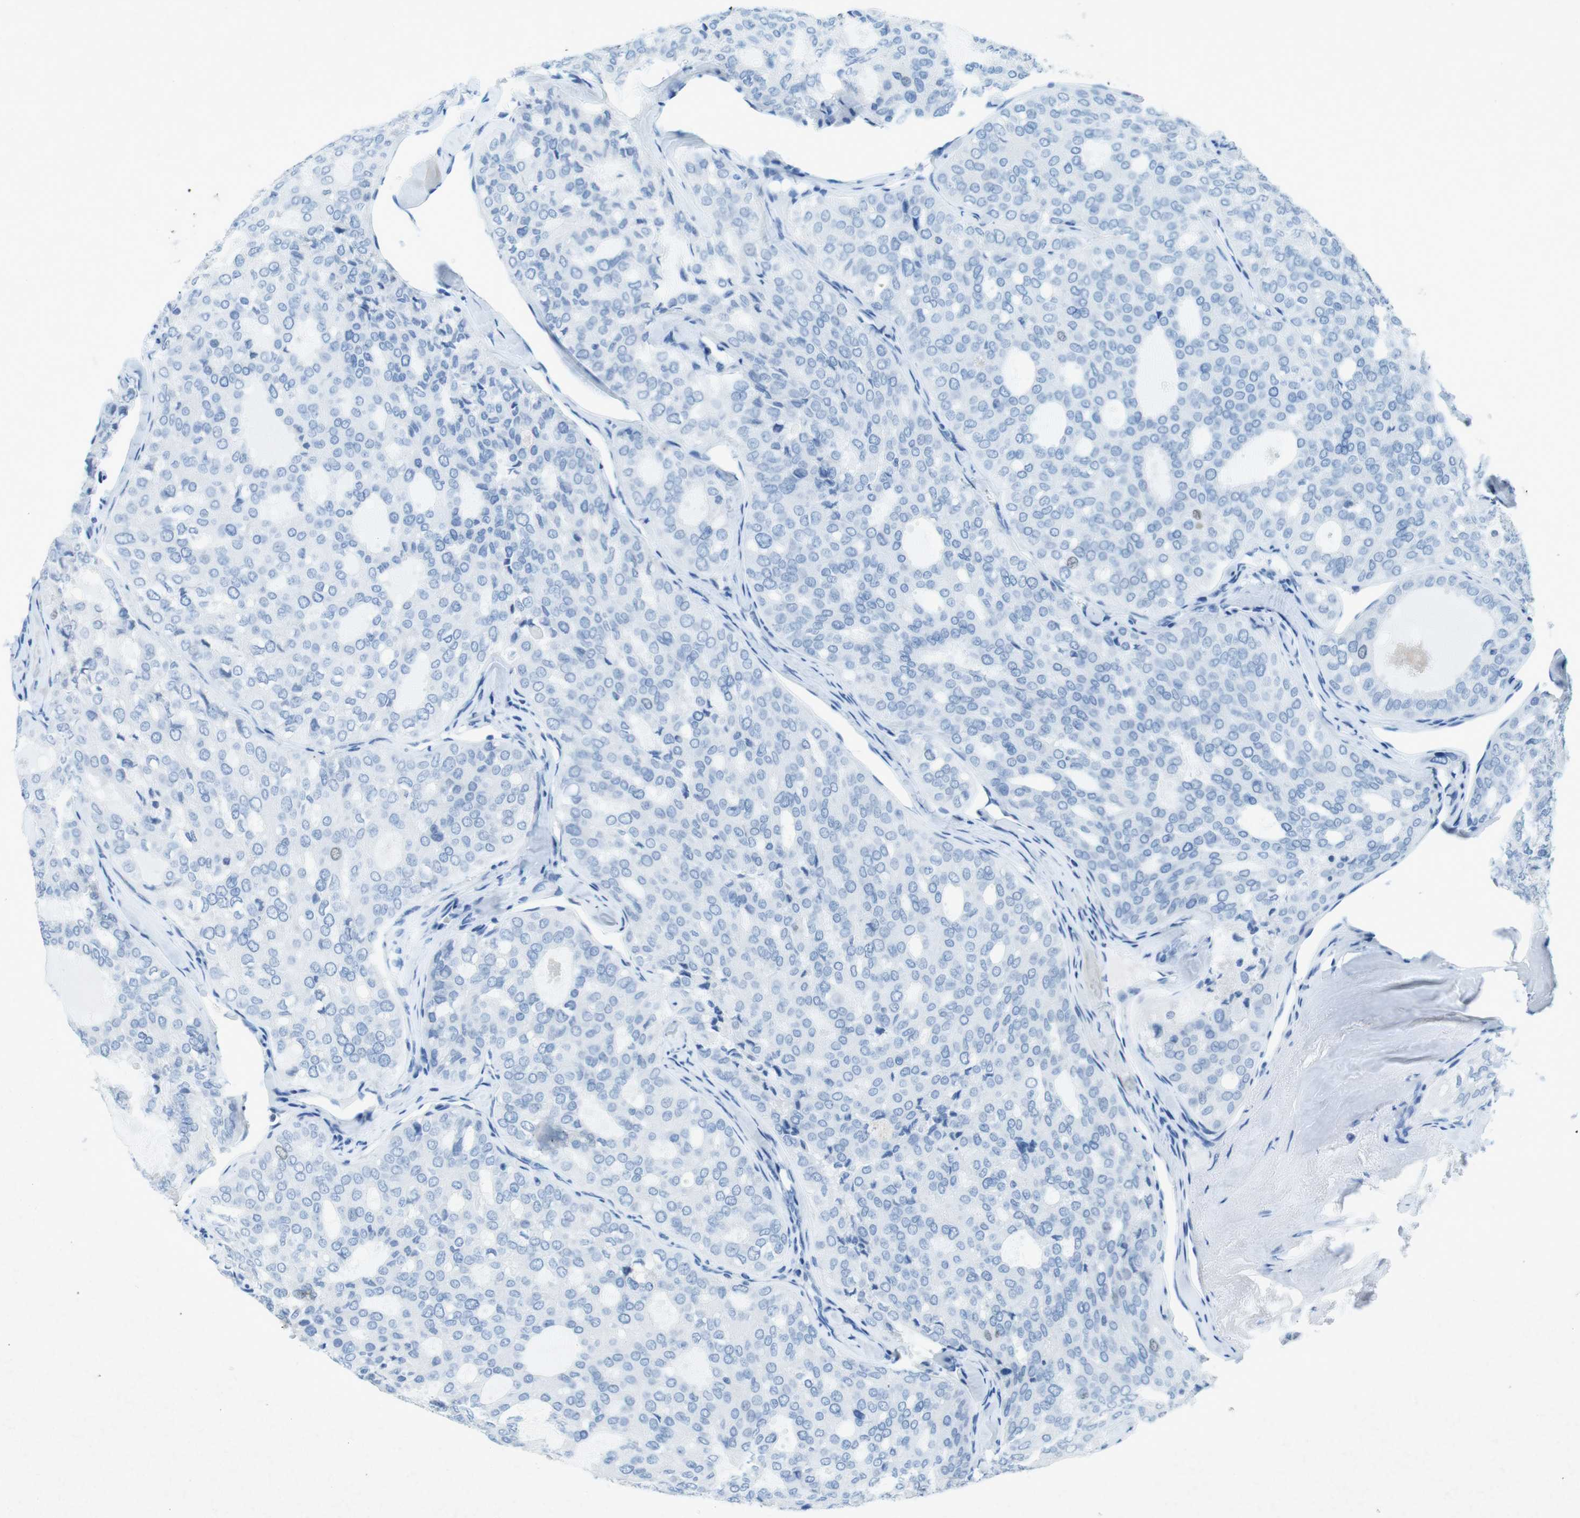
{"staining": {"intensity": "negative", "quantity": "none", "location": "none"}, "tissue": "thyroid cancer", "cell_type": "Tumor cells", "image_type": "cancer", "snomed": [{"axis": "morphology", "description": "Follicular adenoma carcinoma, NOS"}, {"axis": "topography", "description": "Thyroid gland"}], "caption": "High power microscopy image of an IHC micrograph of thyroid cancer (follicular adenoma carcinoma), revealing no significant staining in tumor cells. (Stains: DAB (3,3'-diaminobenzidine) immunohistochemistry (IHC) with hematoxylin counter stain, Microscopy: brightfield microscopy at high magnification).", "gene": "CTAG1B", "patient": {"sex": "male", "age": 75}}